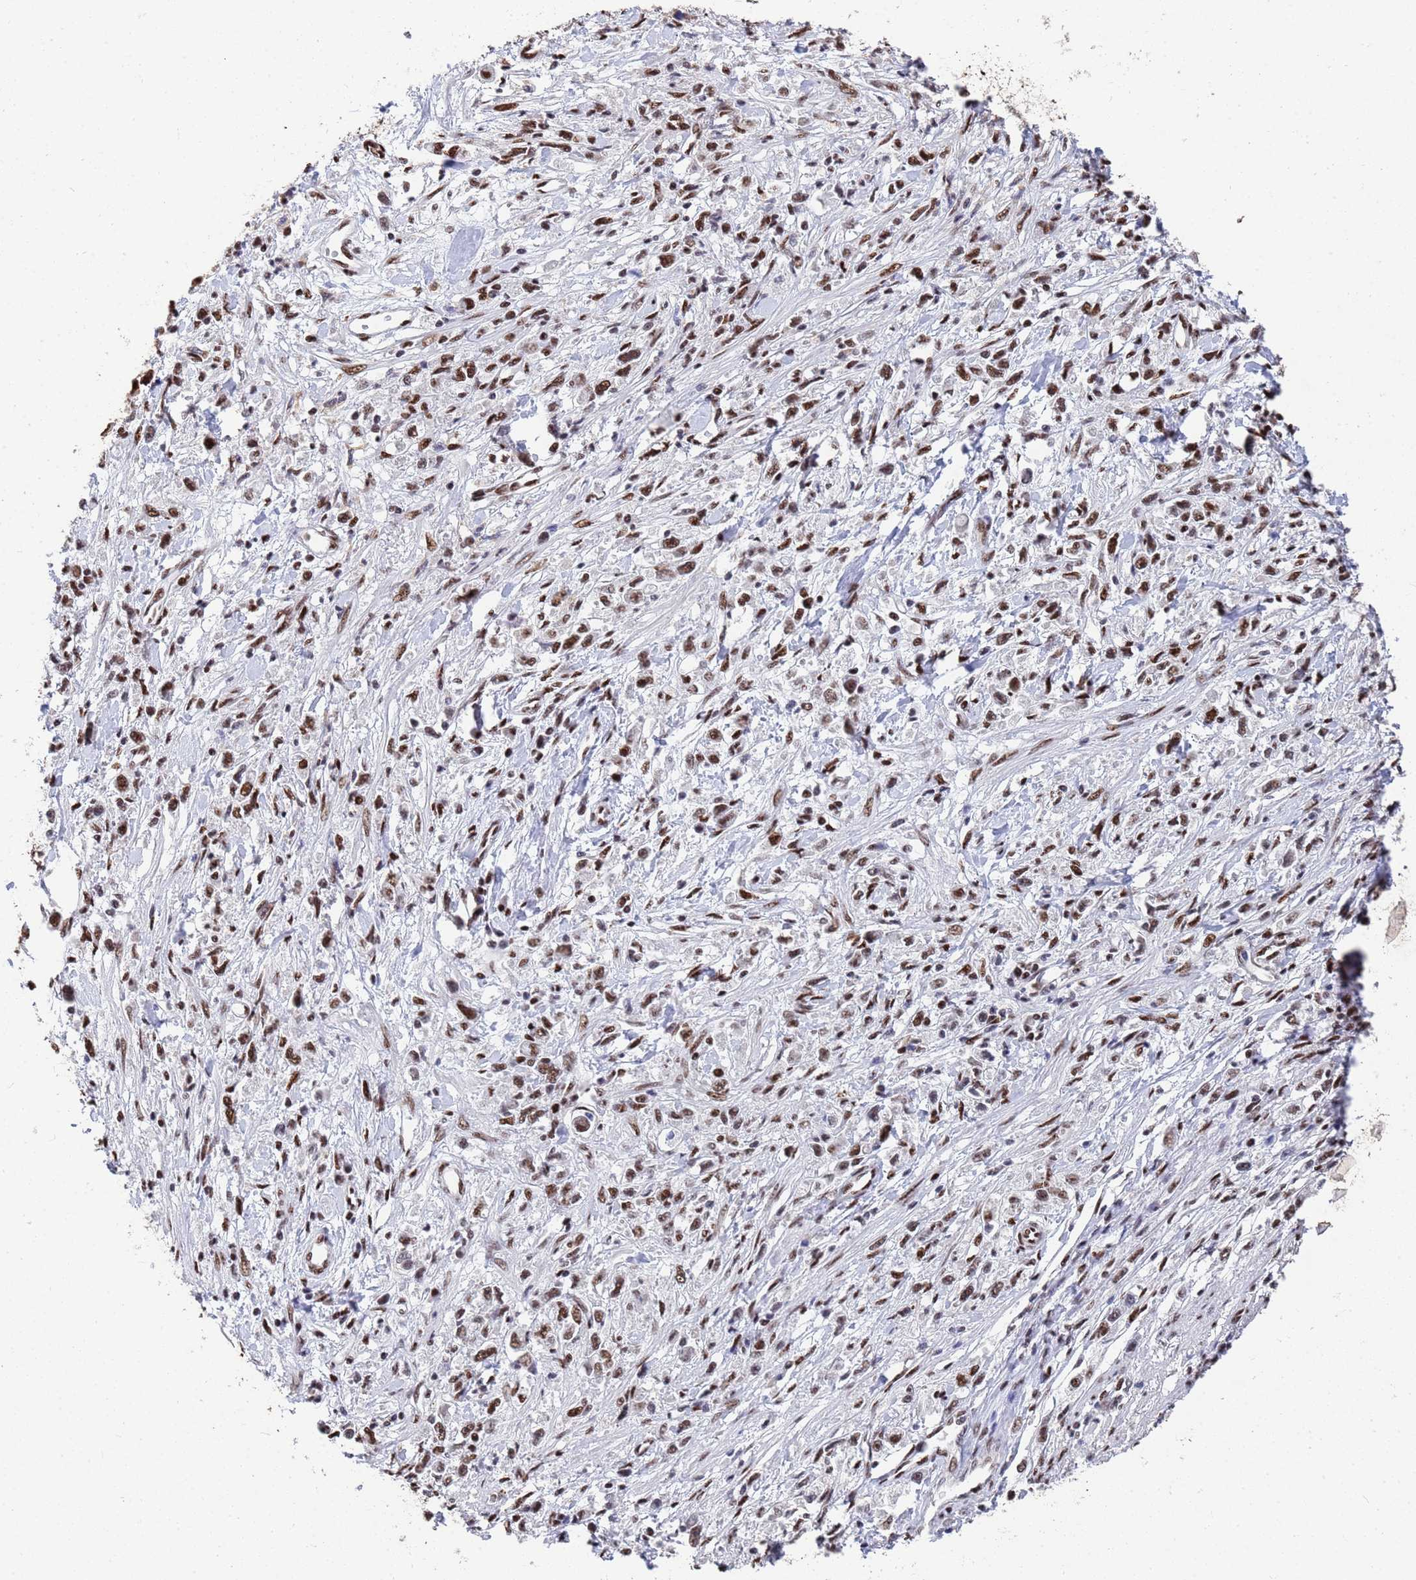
{"staining": {"intensity": "moderate", "quantity": ">75%", "location": "nuclear"}, "tissue": "stomach cancer", "cell_type": "Tumor cells", "image_type": "cancer", "snomed": [{"axis": "morphology", "description": "Adenocarcinoma, NOS"}, {"axis": "topography", "description": "Stomach"}], "caption": "Protein staining of stomach cancer (adenocarcinoma) tissue demonstrates moderate nuclear expression in approximately >75% of tumor cells.", "gene": "SF3B2", "patient": {"sex": "female", "age": 59}}